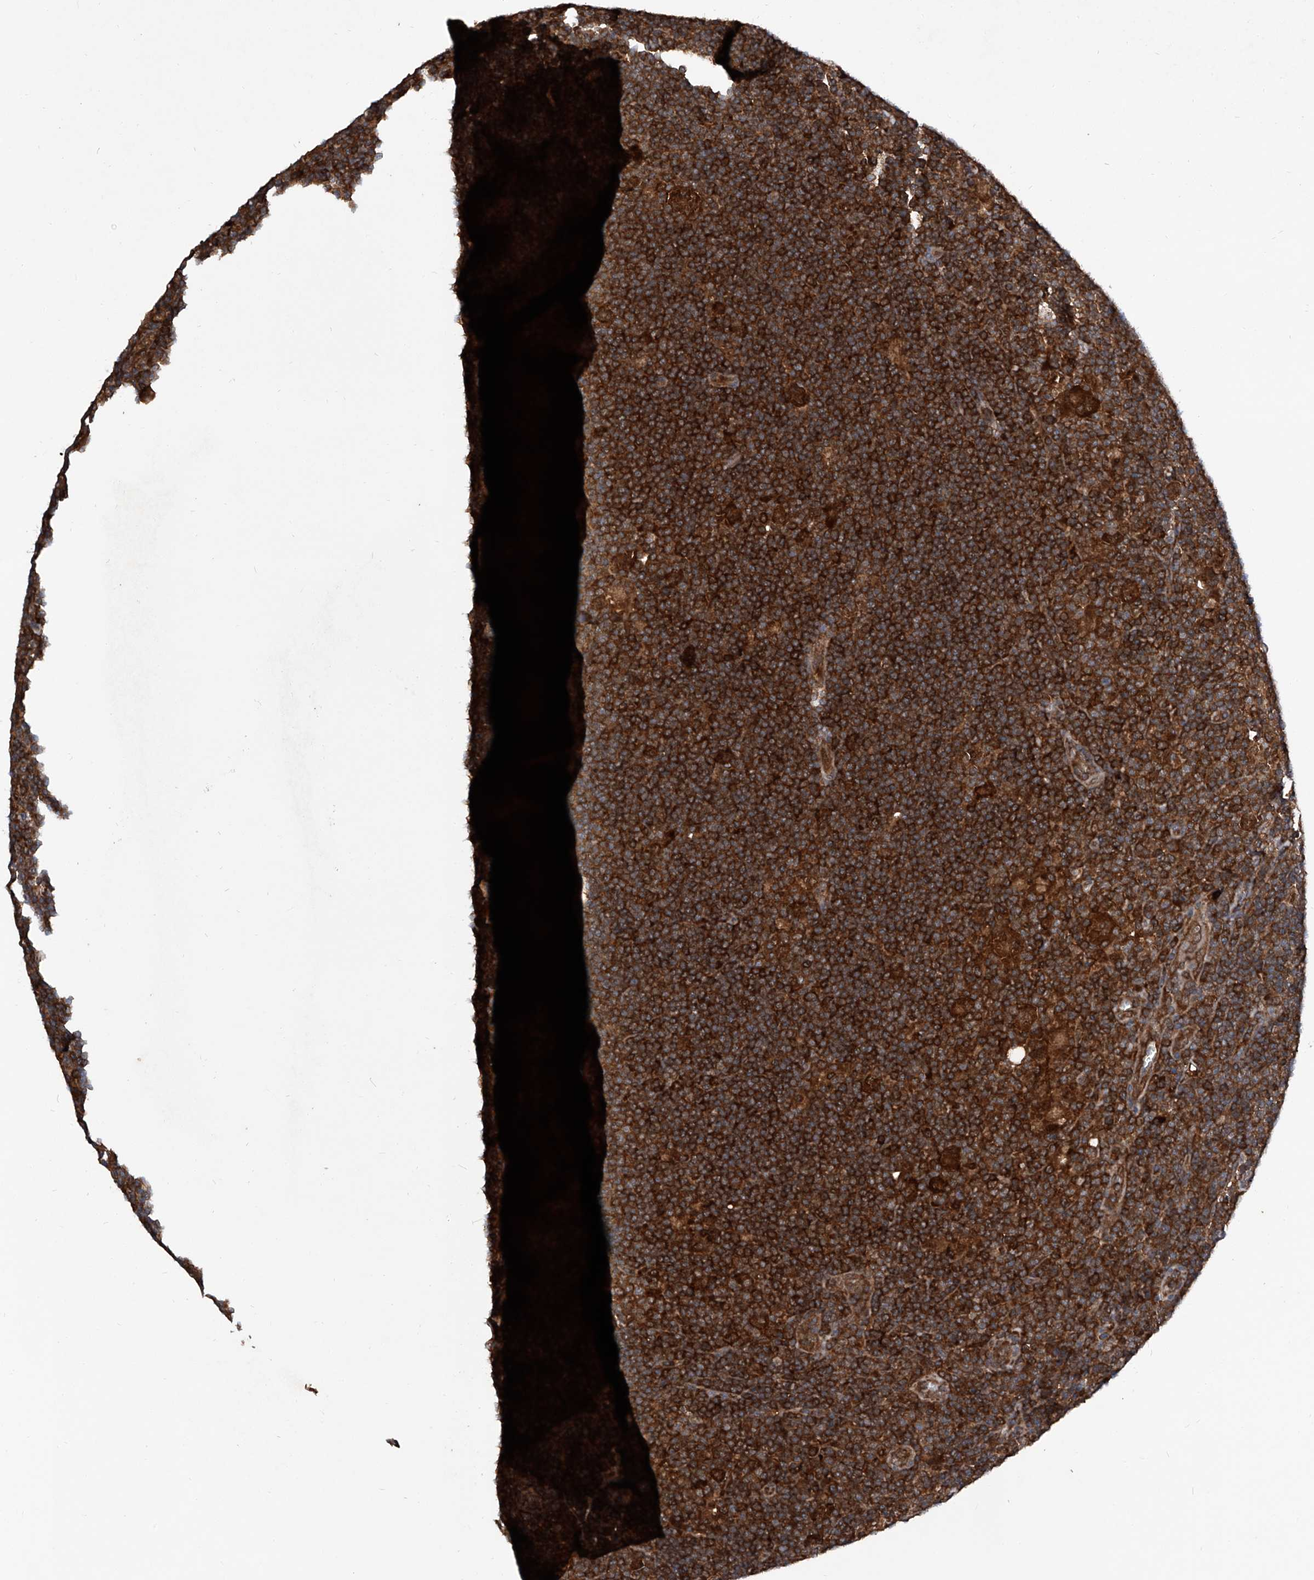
{"staining": {"intensity": "strong", "quantity": ">75%", "location": "cytoplasmic/membranous"}, "tissue": "lymphoma", "cell_type": "Tumor cells", "image_type": "cancer", "snomed": [{"axis": "morphology", "description": "Hodgkin's disease, NOS"}, {"axis": "topography", "description": "Lymph node"}], "caption": "Hodgkin's disease was stained to show a protein in brown. There is high levels of strong cytoplasmic/membranous positivity in about >75% of tumor cells.", "gene": "ASCC3", "patient": {"sex": "female", "age": 57}}